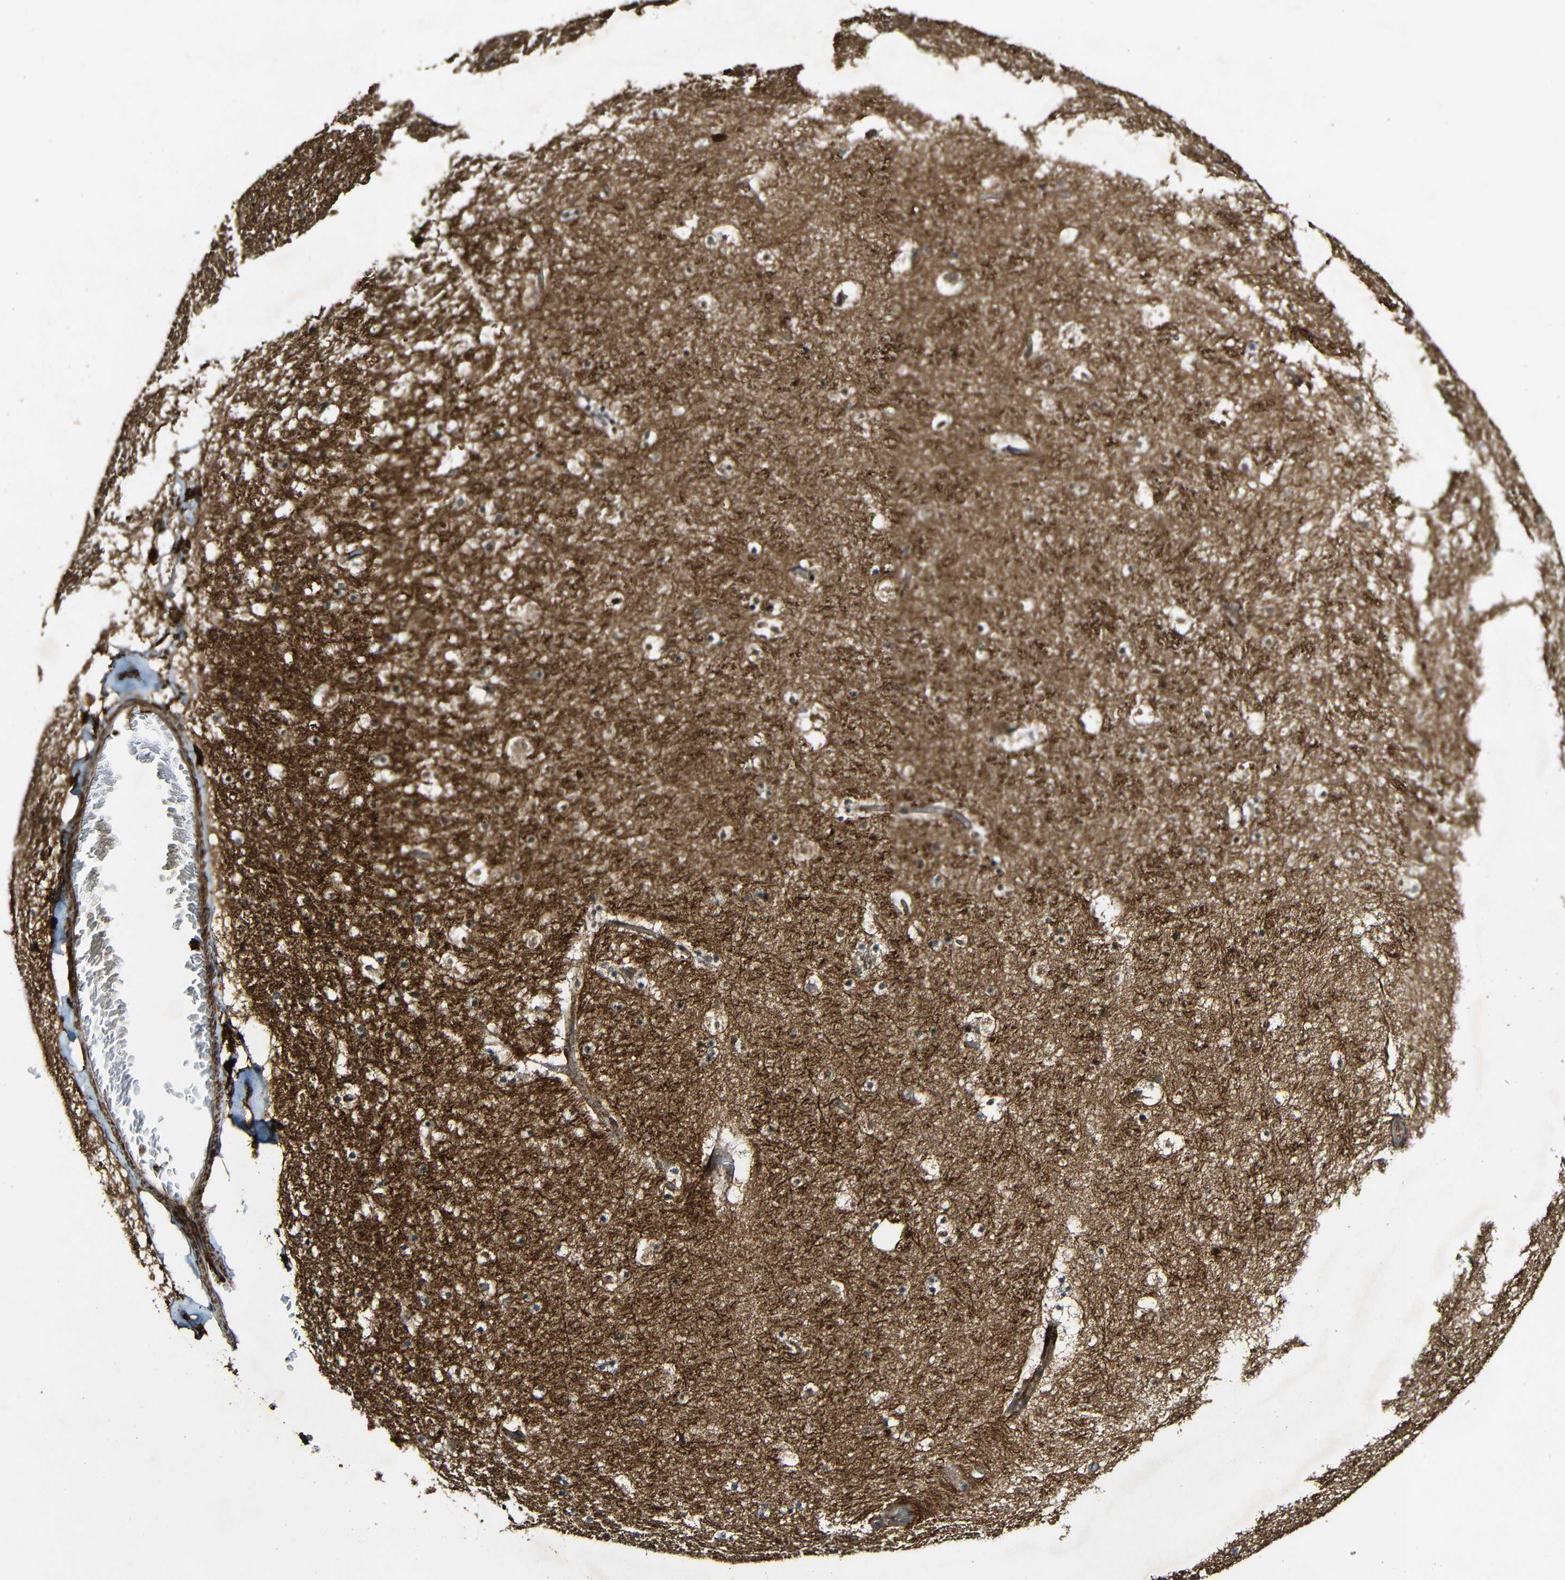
{"staining": {"intensity": "moderate", "quantity": "25%-75%", "location": "cytoplasmic/membranous"}, "tissue": "hippocampus", "cell_type": "Glial cells", "image_type": "normal", "snomed": [{"axis": "morphology", "description": "Normal tissue, NOS"}, {"axis": "topography", "description": "Hippocampus"}], "caption": "Protein staining of normal hippocampus demonstrates moderate cytoplasmic/membranous positivity in about 25%-75% of glial cells. (IHC, brightfield microscopy, high magnification).", "gene": "CASP8", "patient": {"sex": "male", "age": 45}}